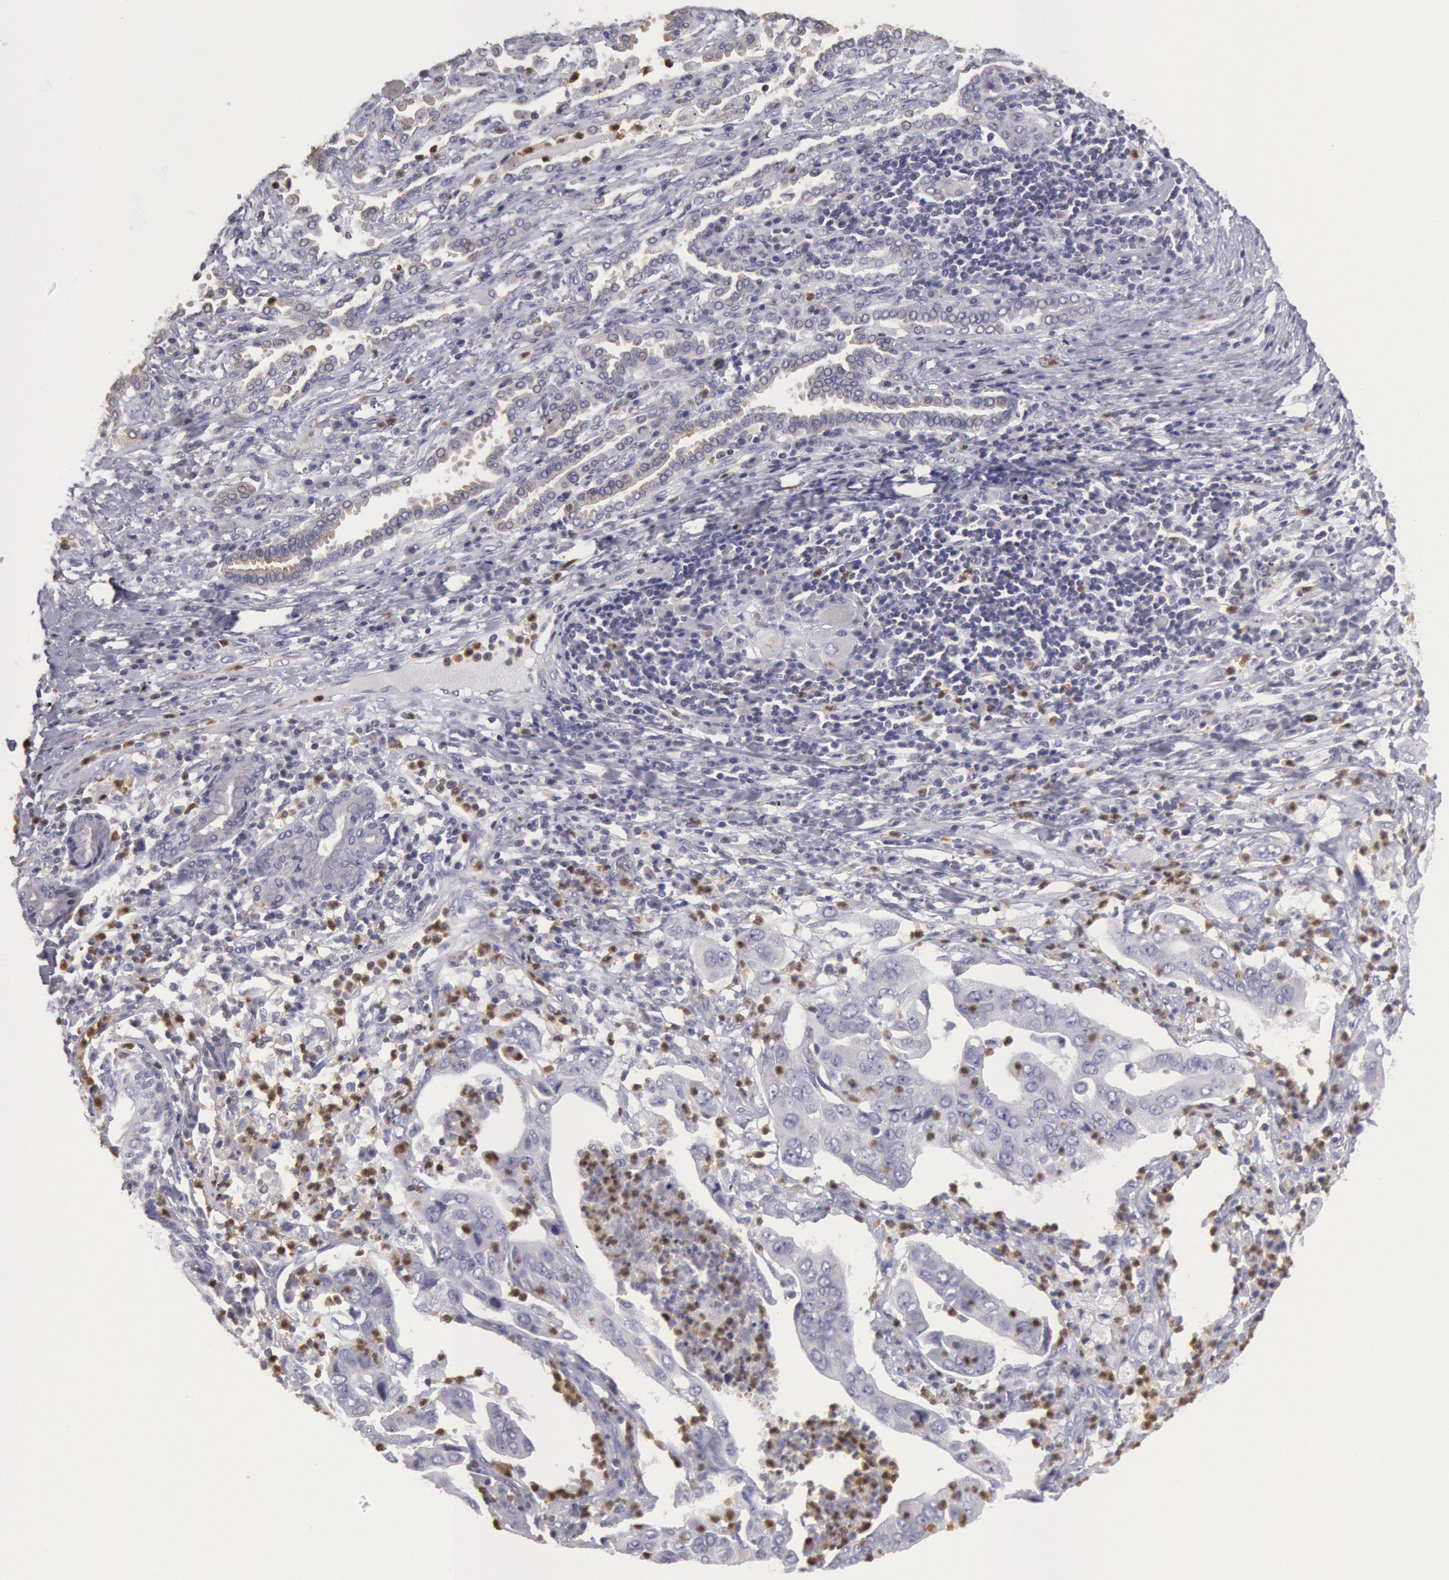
{"staining": {"intensity": "negative", "quantity": "none", "location": "none"}, "tissue": "lung cancer", "cell_type": "Tumor cells", "image_type": "cancer", "snomed": [{"axis": "morphology", "description": "Adenocarcinoma, NOS"}, {"axis": "topography", "description": "Lung"}], "caption": "Human lung cancer stained for a protein using IHC shows no staining in tumor cells.", "gene": "RAB27A", "patient": {"sex": "male", "age": 48}}